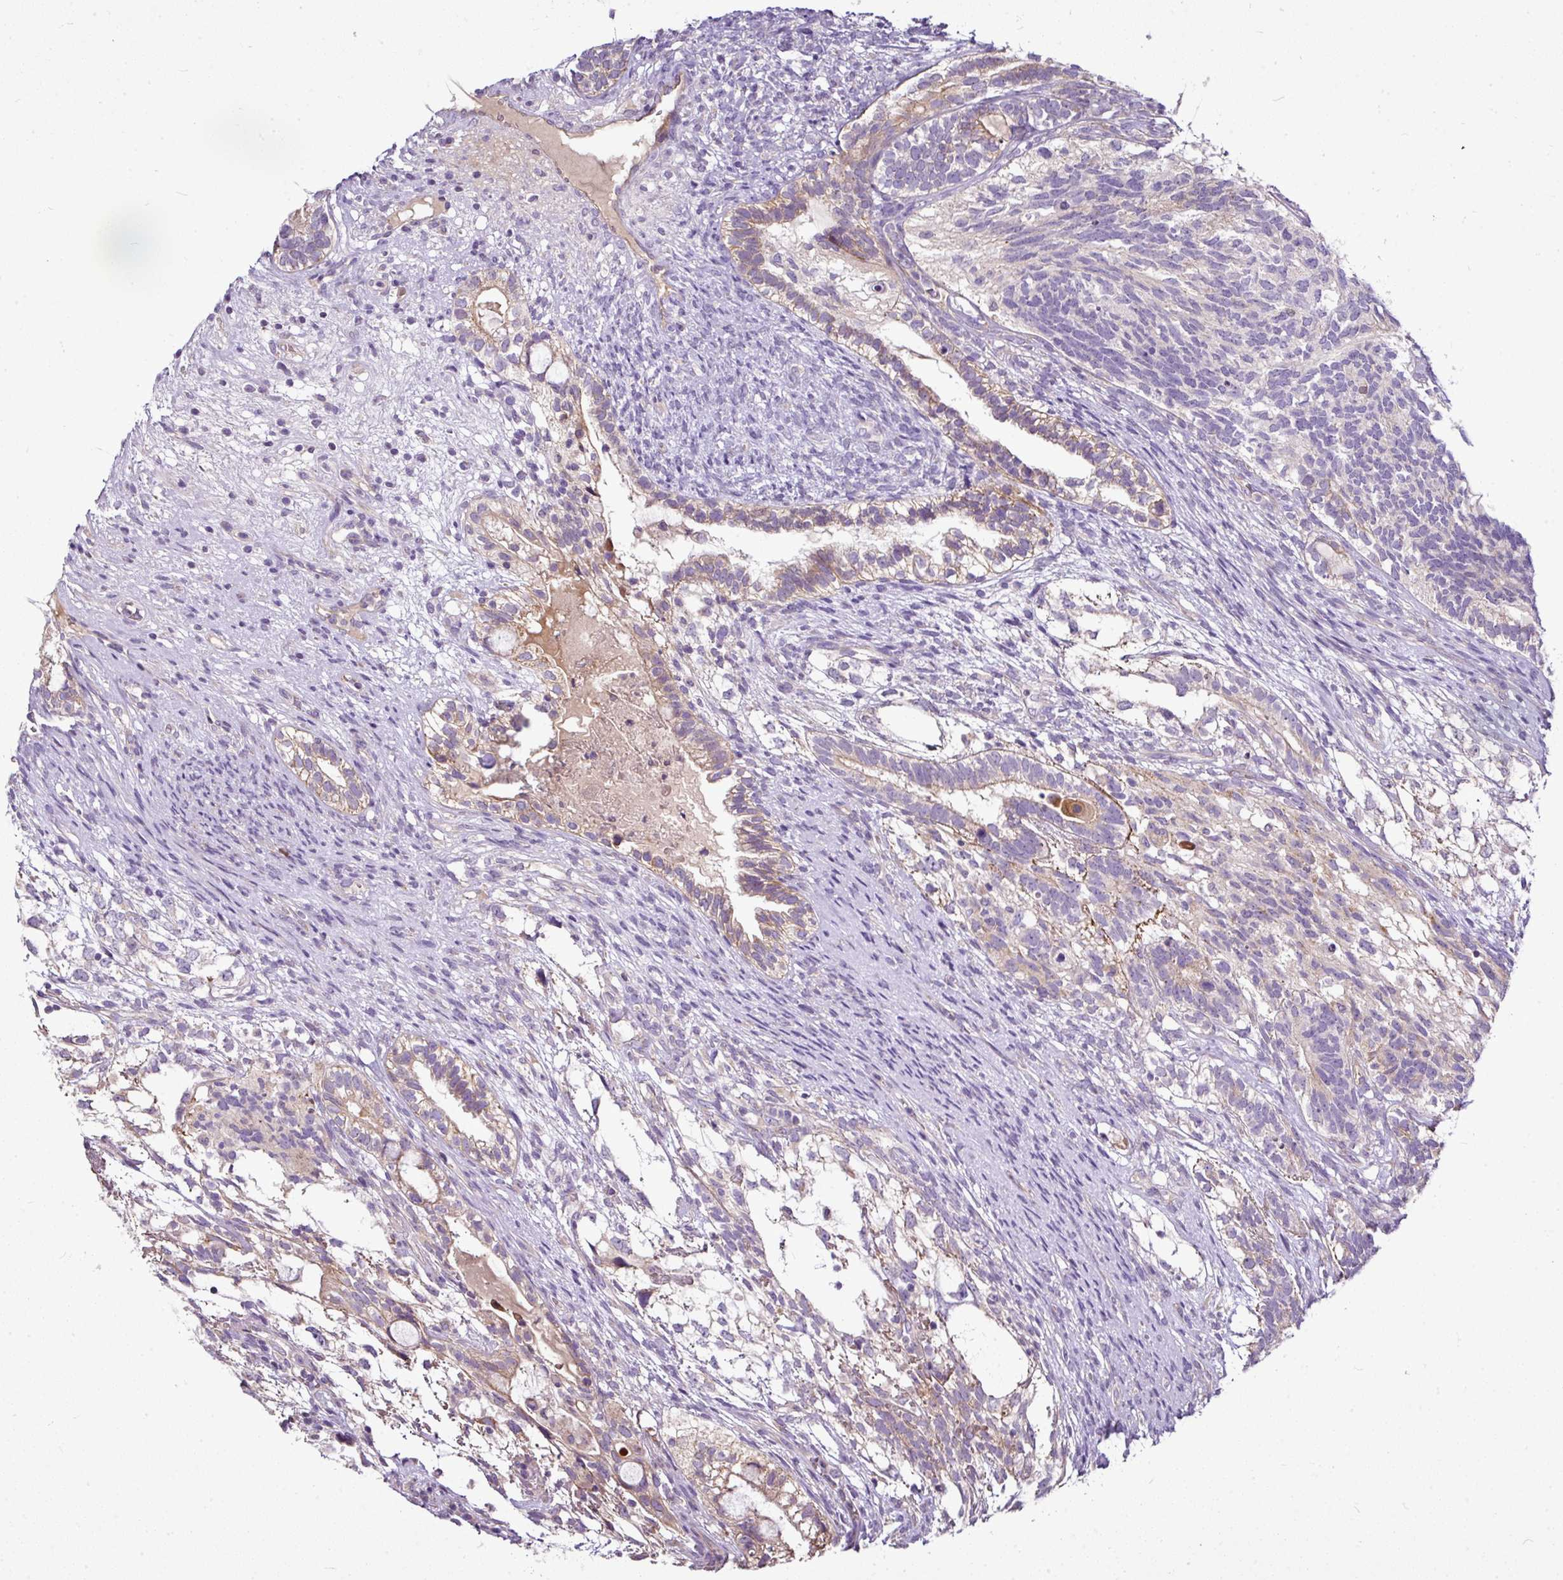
{"staining": {"intensity": "weak", "quantity": "25%-75%", "location": "cytoplasmic/membranous"}, "tissue": "testis cancer", "cell_type": "Tumor cells", "image_type": "cancer", "snomed": [{"axis": "morphology", "description": "Seminoma, NOS"}, {"axis": "morphology", "description": "Carcinoma, Embryonal, NOS"}, {"axis": "topography", "description": "Testis"}], "caption": "Protein expression analysis of embryonal carcinoma (testis) exhibits weak cytoplasmic/membranous expression in approximately 25%-75% of tumor cells.", "gene": "GAN", "patient": {"sex": "male", "age": 41}}